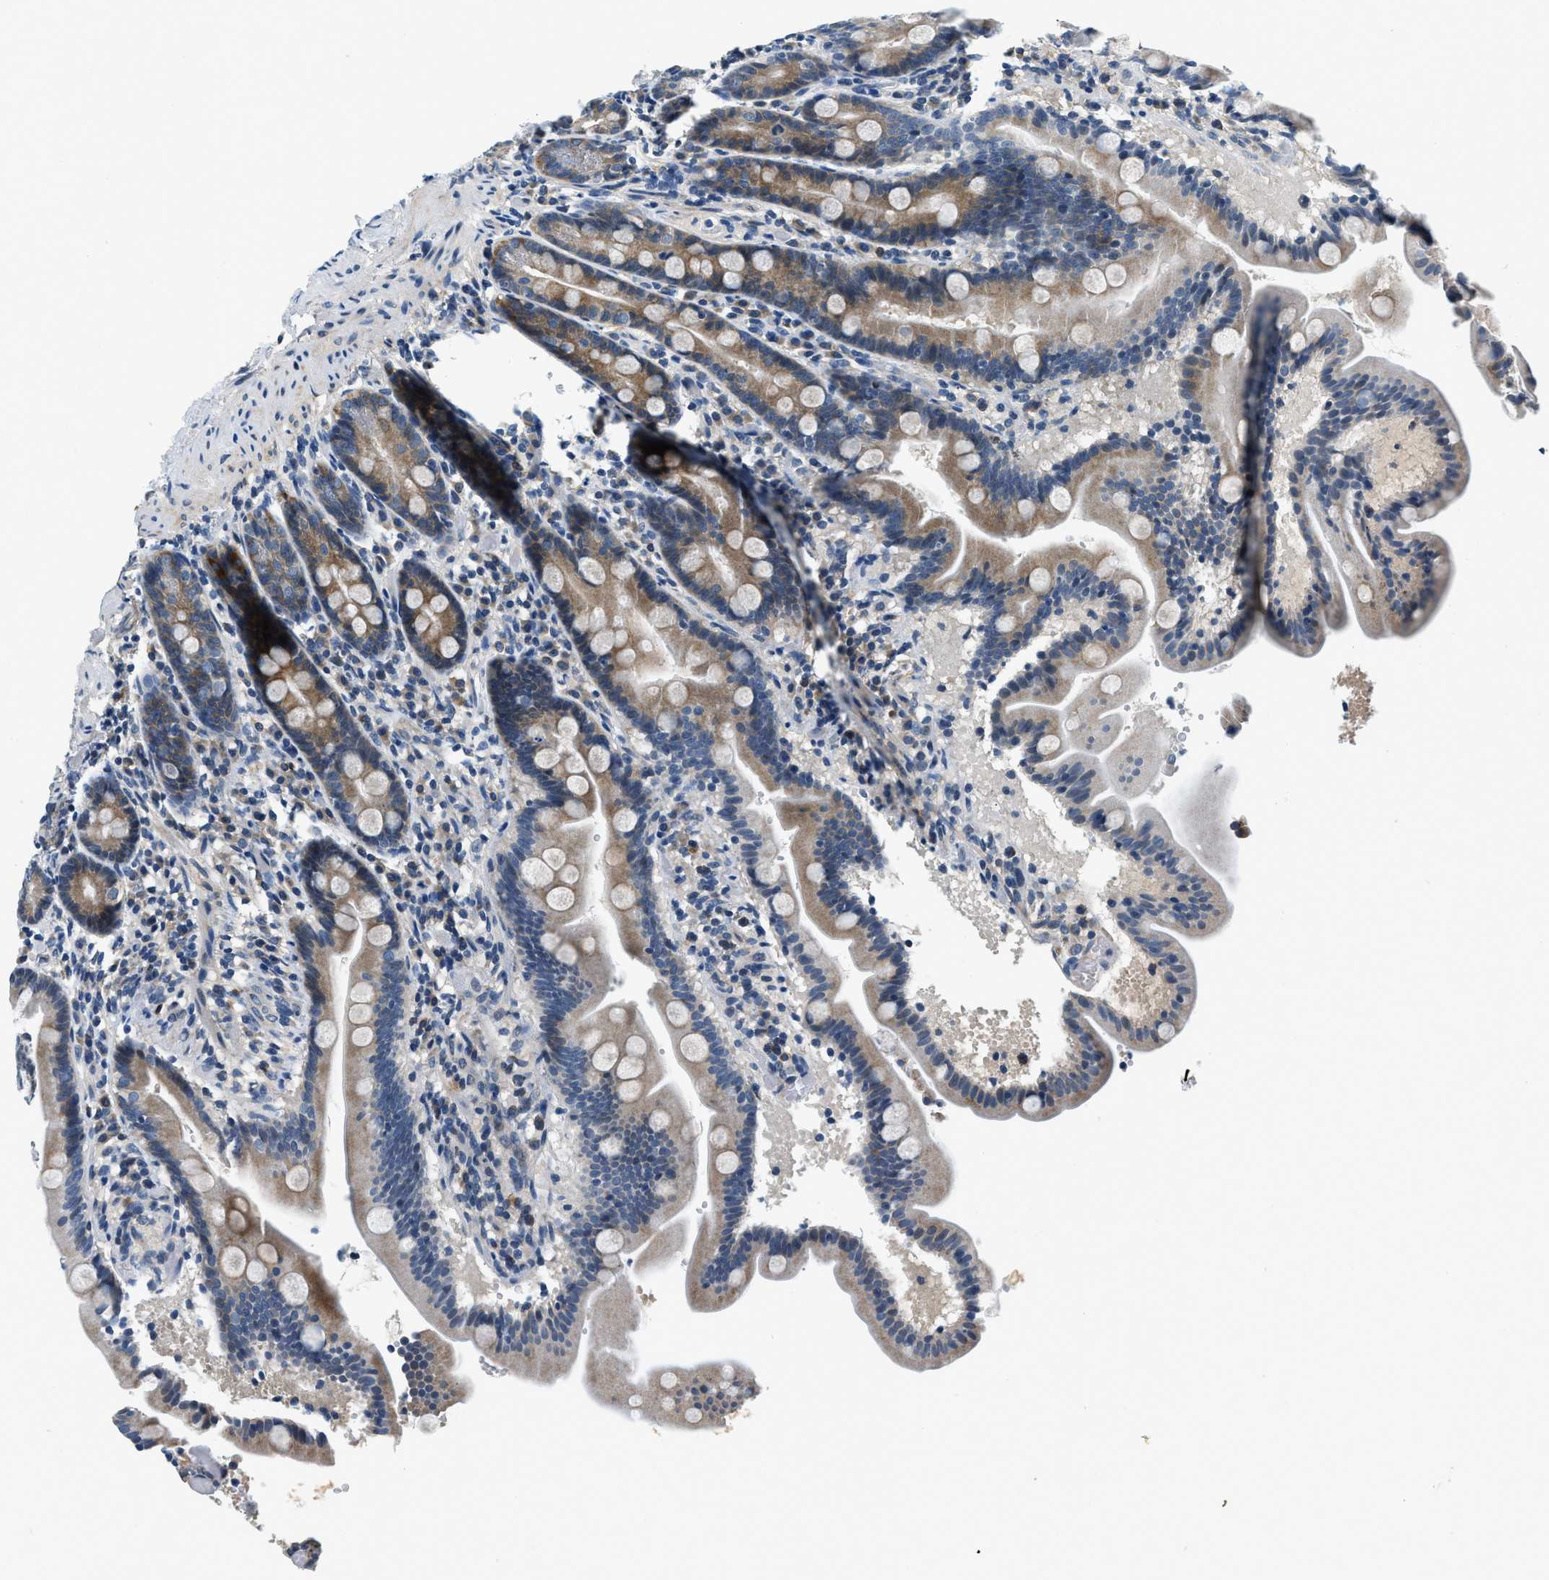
{"staining": {"intensity": "moderate", "quantity": "25%-75%", "location": "cytoplasmic/membranous"}, "tissue": "duodenum", "cell_type": "Glandular cells", "image_type": "normal", "snomed": [{"axis": "morphology", "description": "Normal tissue, NOS"}, {"axis": "topography", "description": "Duodenum"}], "caption": "There is medium levels of moderate cytoplasmic/membranous staining in glandular cells of normal duodenum, as demonstrated by immunohistochemical staining (brown color).", "gene": "YAE1", "patient": {"sex": "male", "age": 54}}